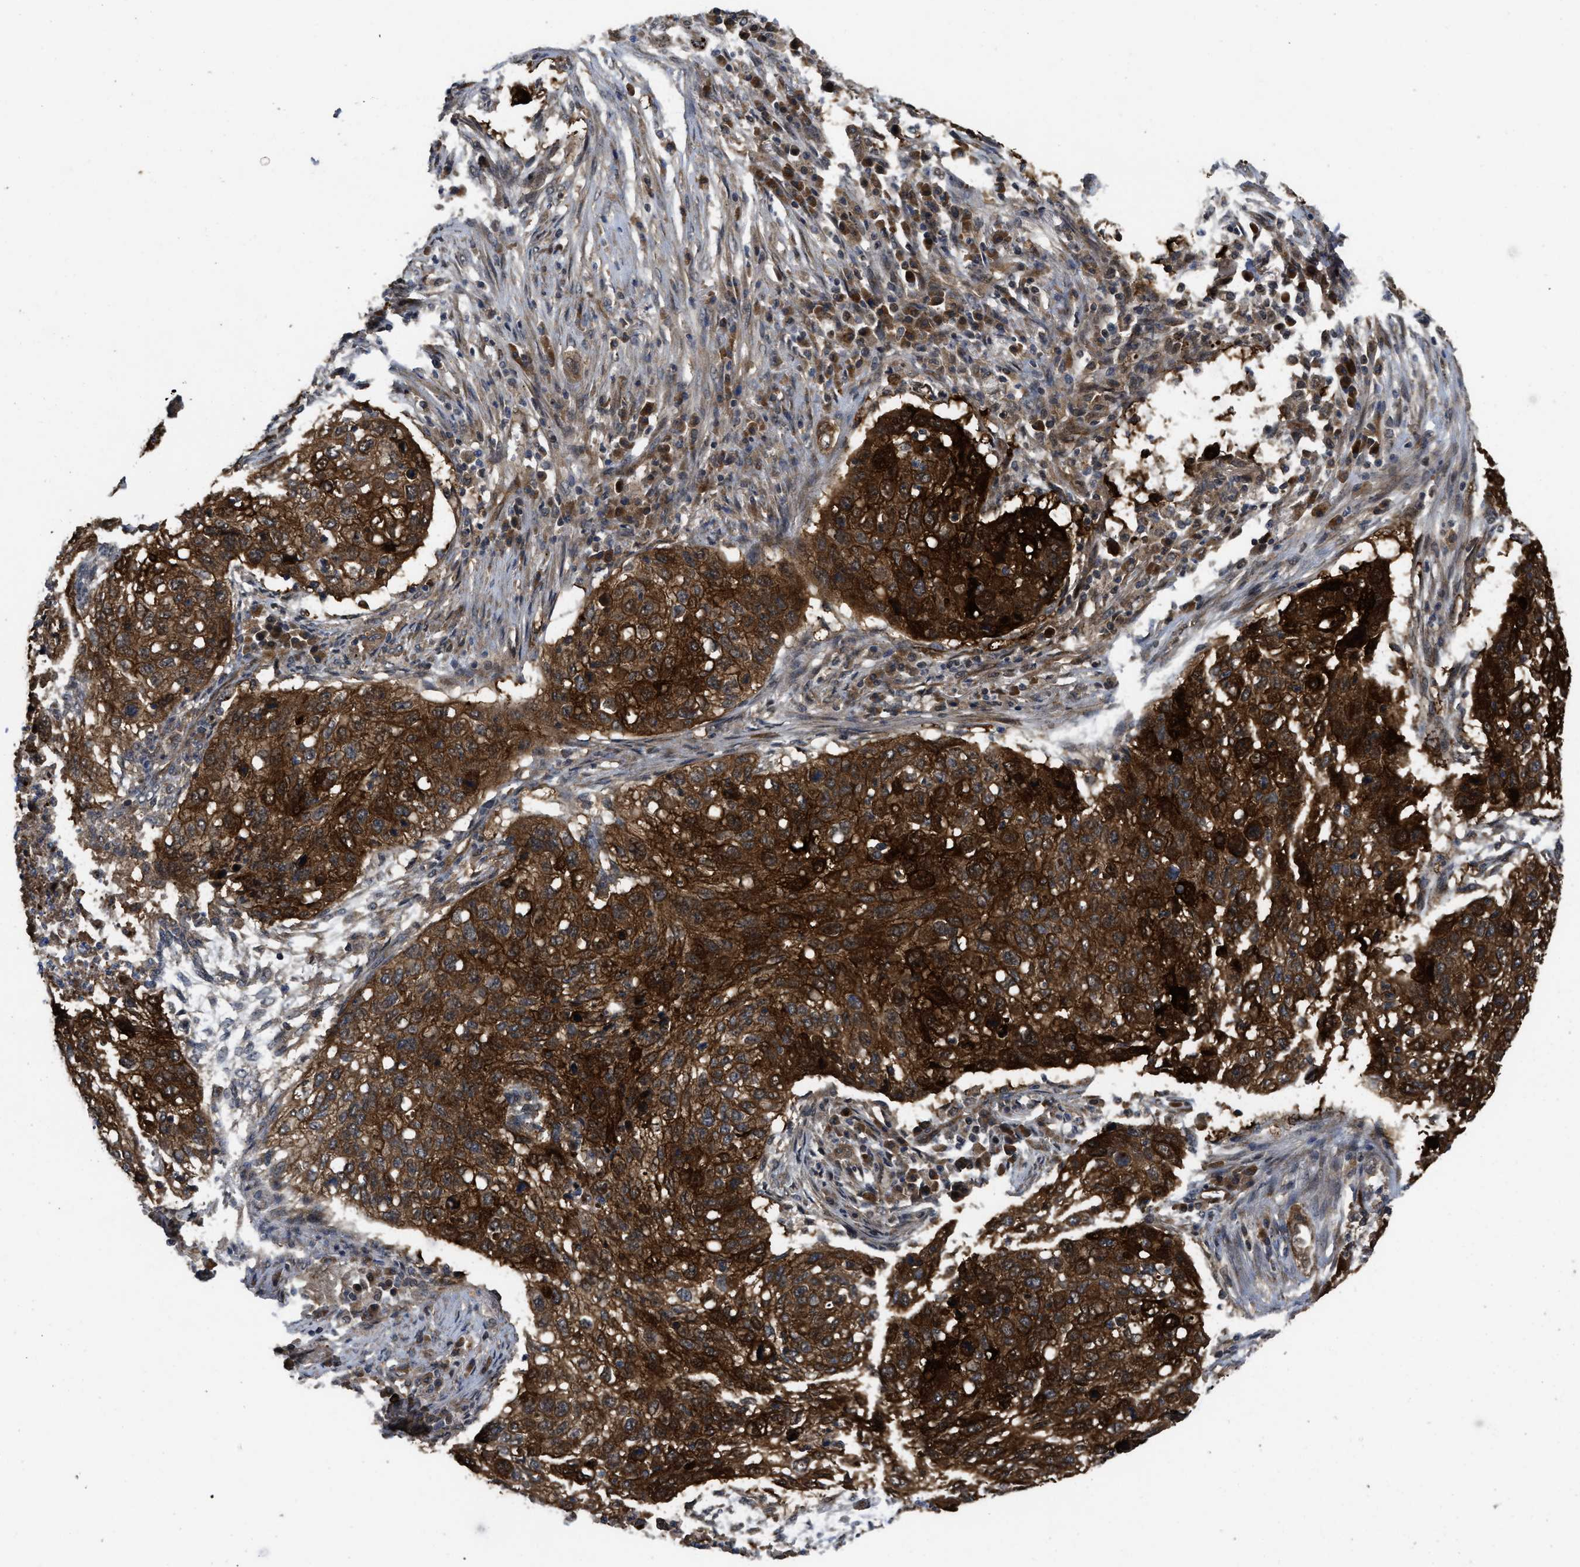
{"staining": {"intensity": "strong", "quantity": ">75%", "location": "cytoplasmic/membranous"}, "tissue": "lung cancer", "cell_type": "Tumor cells", "image_type": "cancer", "snomed": [{"axis": "morphology", "description": "Squamous cell carcinoma, NOS"}, {"axis": "topography", "description": "Lung"}], "caption": "A high-resolution photomicrograph shows immunohistochemistry staining of lung squamous cell carcinoma, which demonstrates strong cytoplasmic/membranous positivity in about >75% of tumor cells.", "gene": "FZD6", "patient": {"sex": "female", "age": 63}}